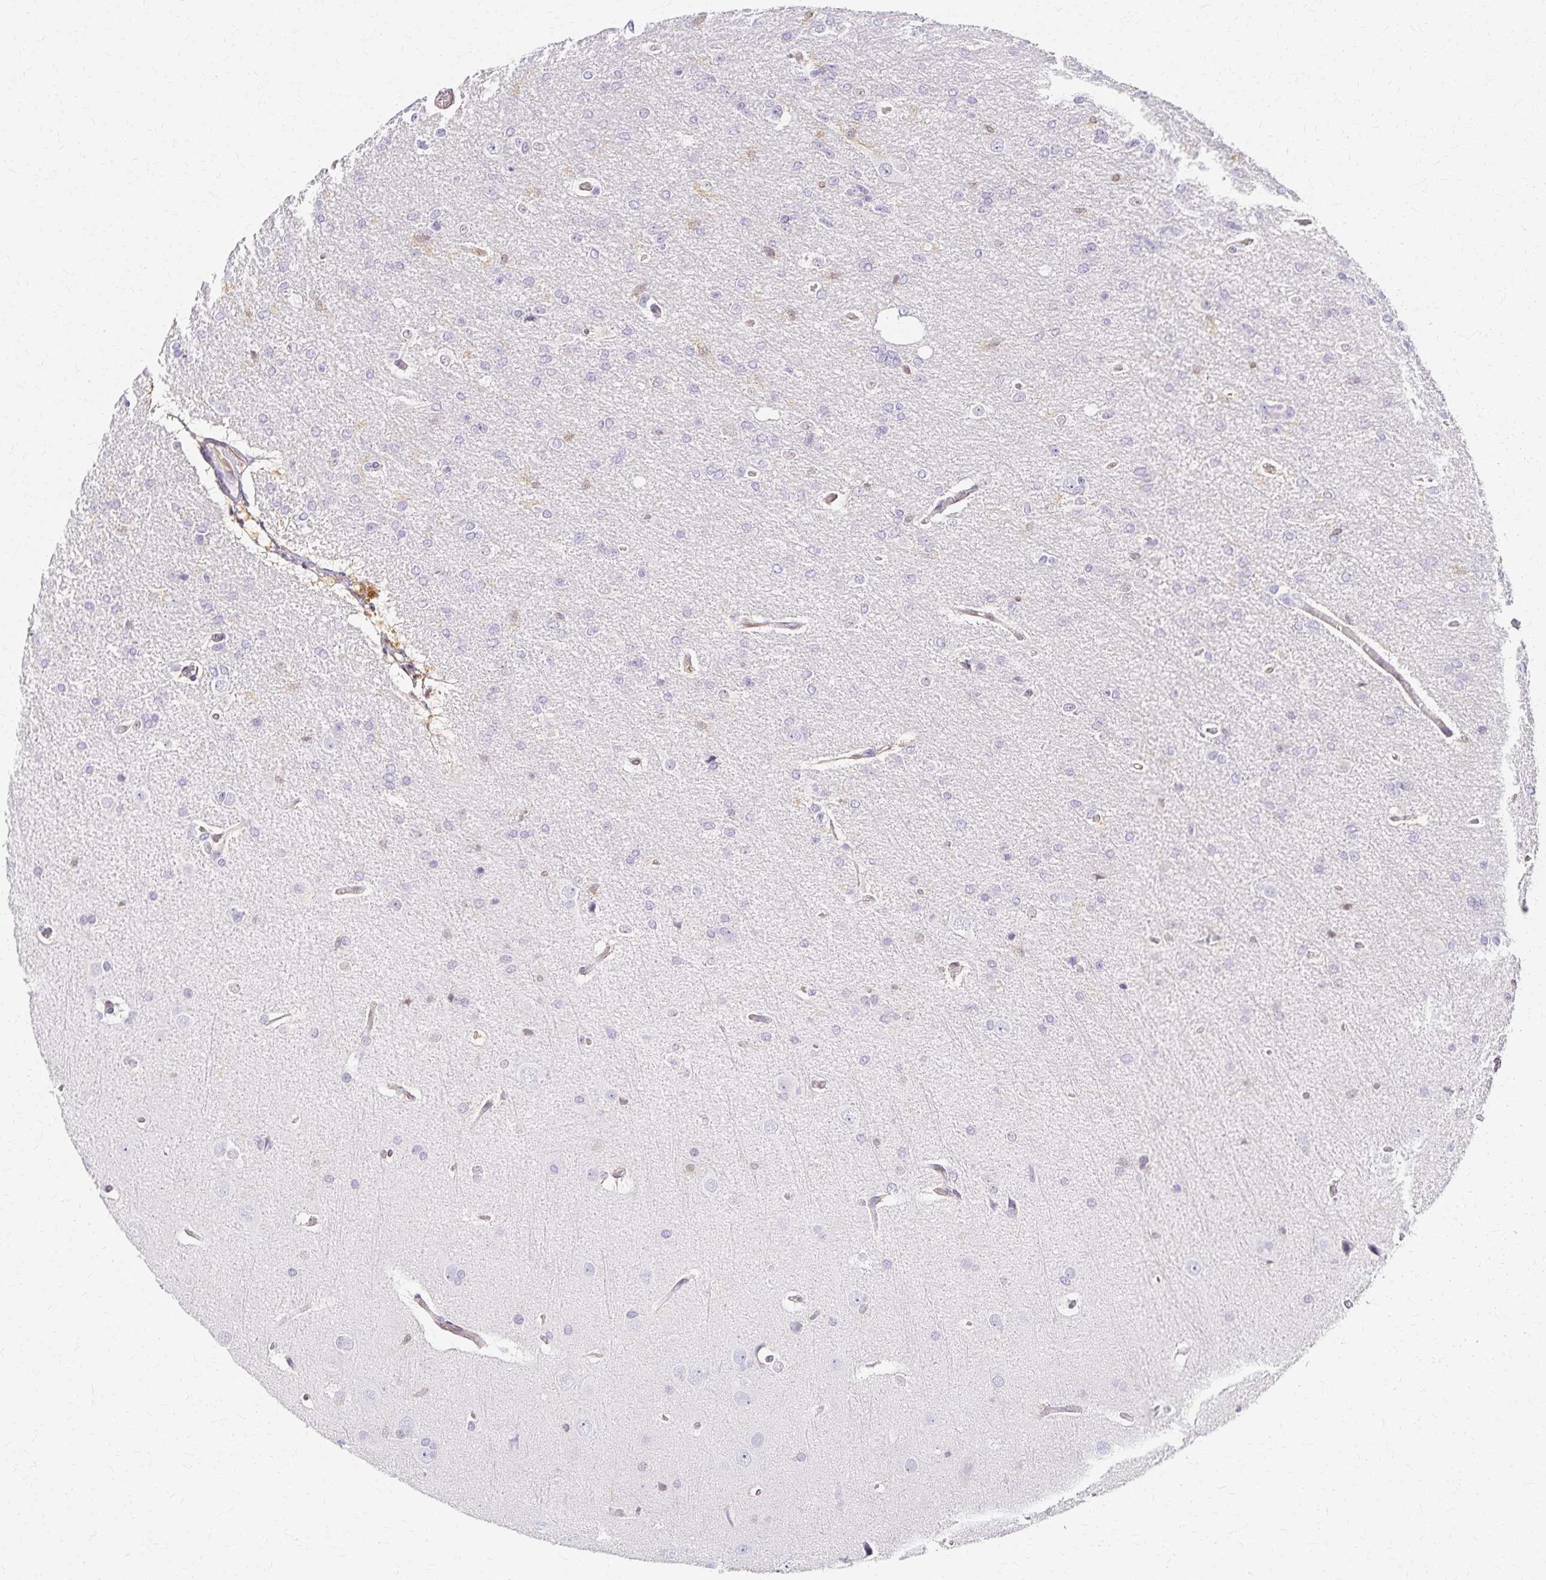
{"staining": {"intensity": "negative", "quantity": "none", "location": "none"}, "tissue": "glioma", "cell_type": "Tumor cells", "image_type": "cancer", "snomed": [{"axis": "morphology", "description": "Glioma, malignant, Low grade"}, {"axis": "topography", "description": "Brain"}], "caption": "Tumor cells are negative for protein expression in human glioma.", "gene": "AZGP1", "patient": {"sex": "male", "age": 26}}